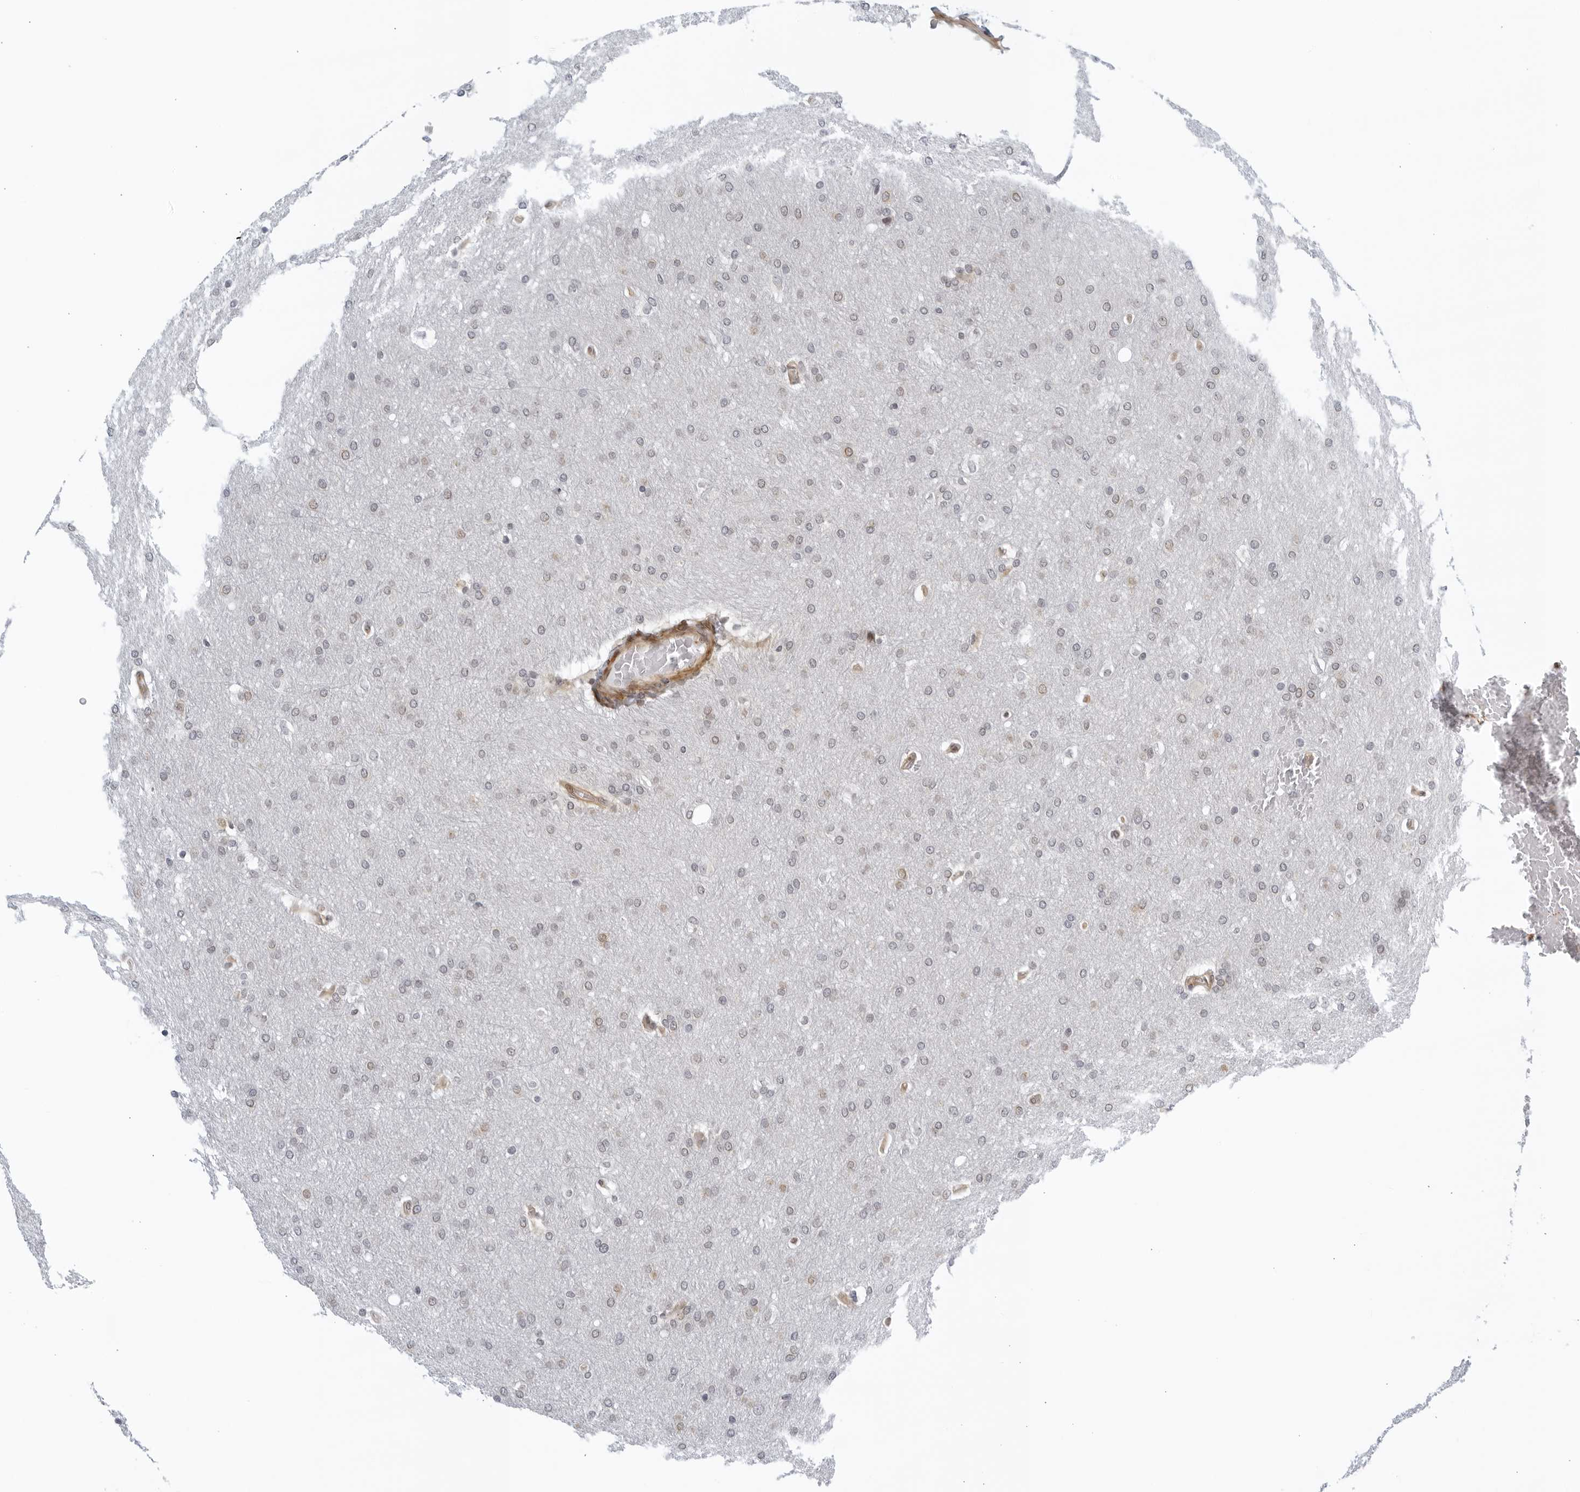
{"staining": {"intensity": "negative", "quantity": "none", "location": "none"}, "tissue": "glioma", "cell_type": "Tumor cells", "image_type": "cancer", "snomed": [{"axis": "morphology", "description": "Glioma, malignant, Low grade"}, {"axis": "topography", "description": "Brain"}], "caption": "Tumor cells are negative for brown protein staining in glioma. Brightfield microscopy of immunohistochemistry stained with DAB (3,3'-diaminobenzidine) (brown) and hematoxylin (blue), captured at high magnification.", "gene": "SERTAD4", "patient": {"sex": "female", "age": 37}}